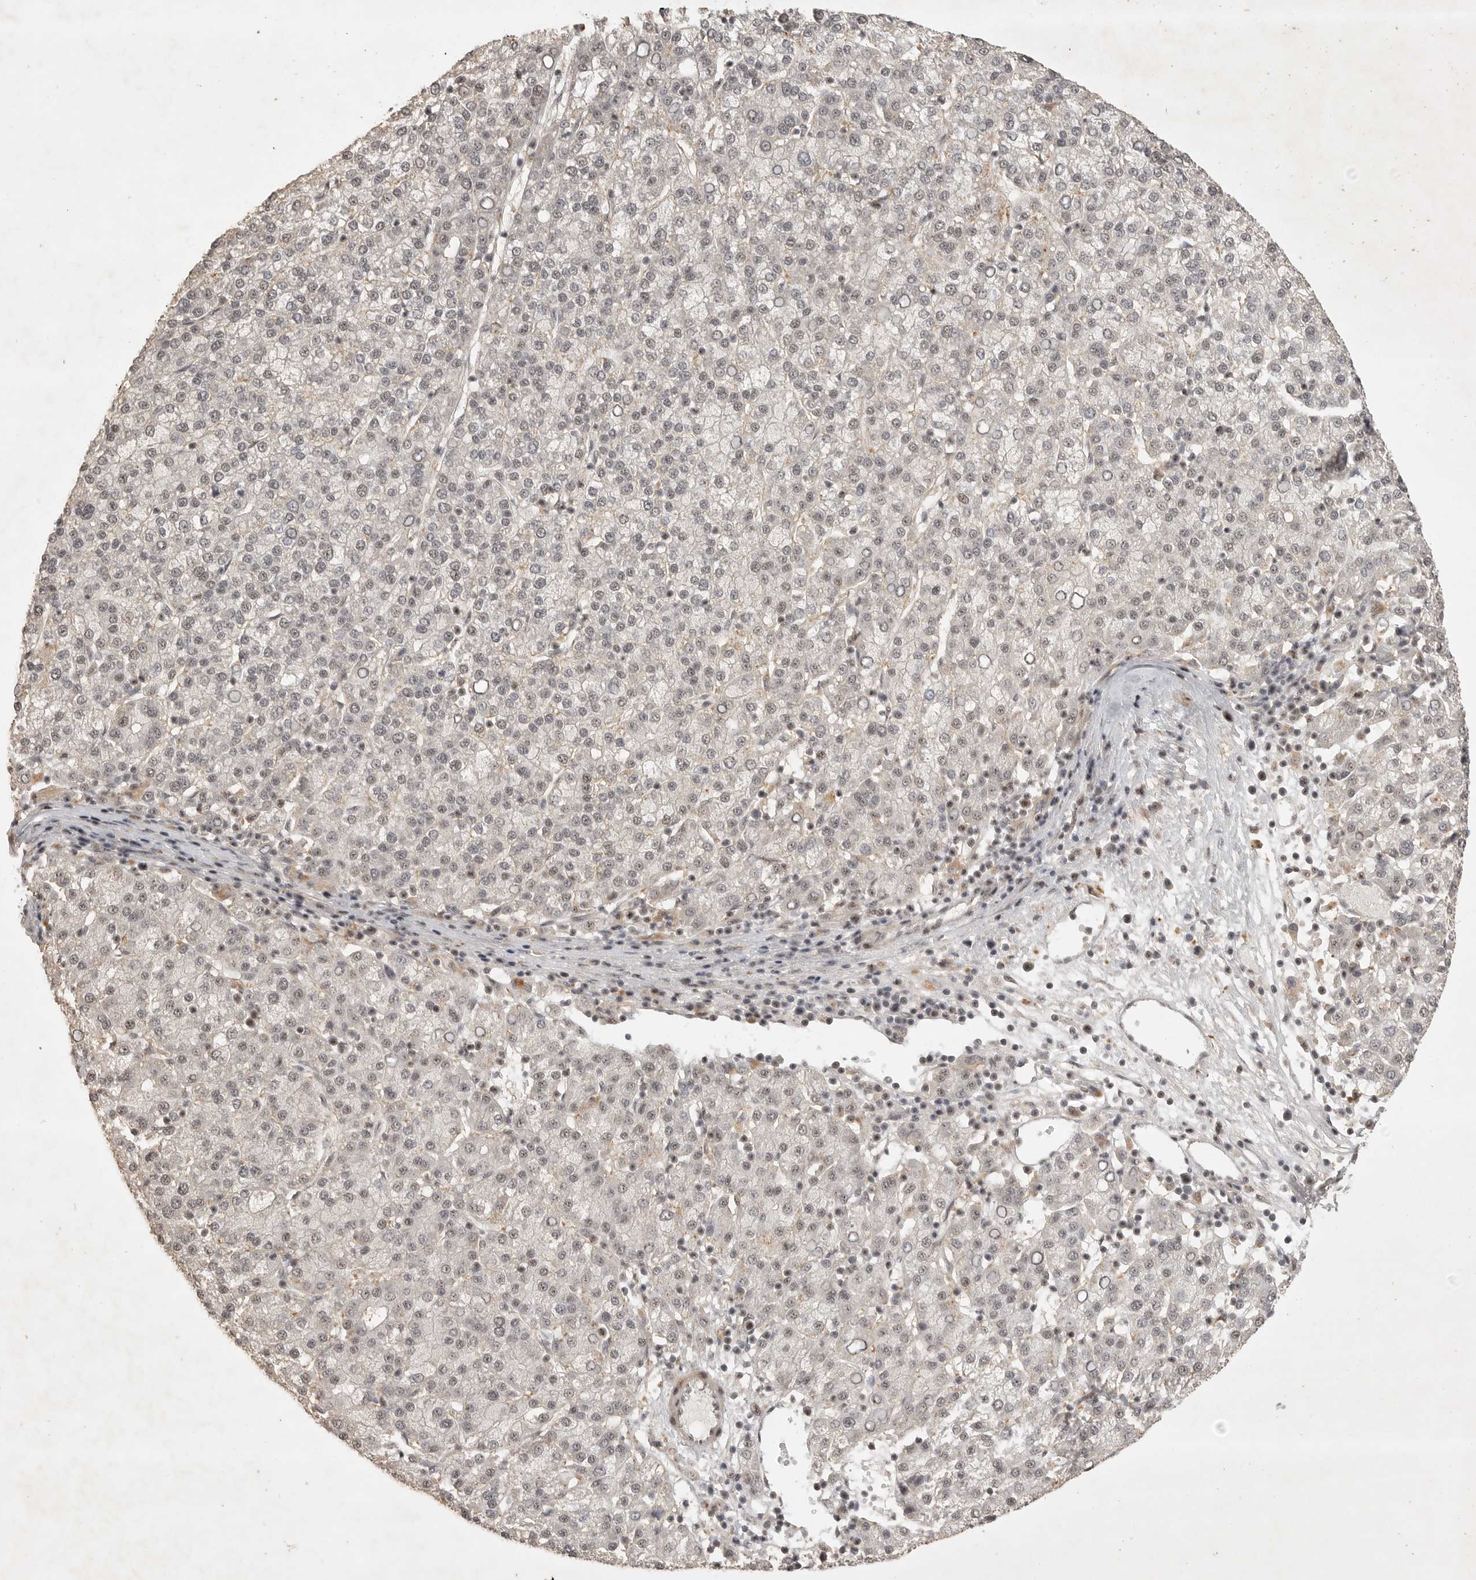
{"staining": {"intensity": "weak", "quantity": "<25%", "location": "nuclear"}, "tissue": "liver cancer", "cell_type": "Tumor cells", "image_type": "cancer", "snomed": [{"axis": "morphology", "description": "Carcinoma, Hepatocellular, NOS"}, {"axis": "topography", "description": "Liver"}], "caption": "Image shows no protein expression in tumor cells of hepatocellular carcinoma (liver) tissue.", "gene": "POMP", "patient": {"sex": "female", "age": 58}}